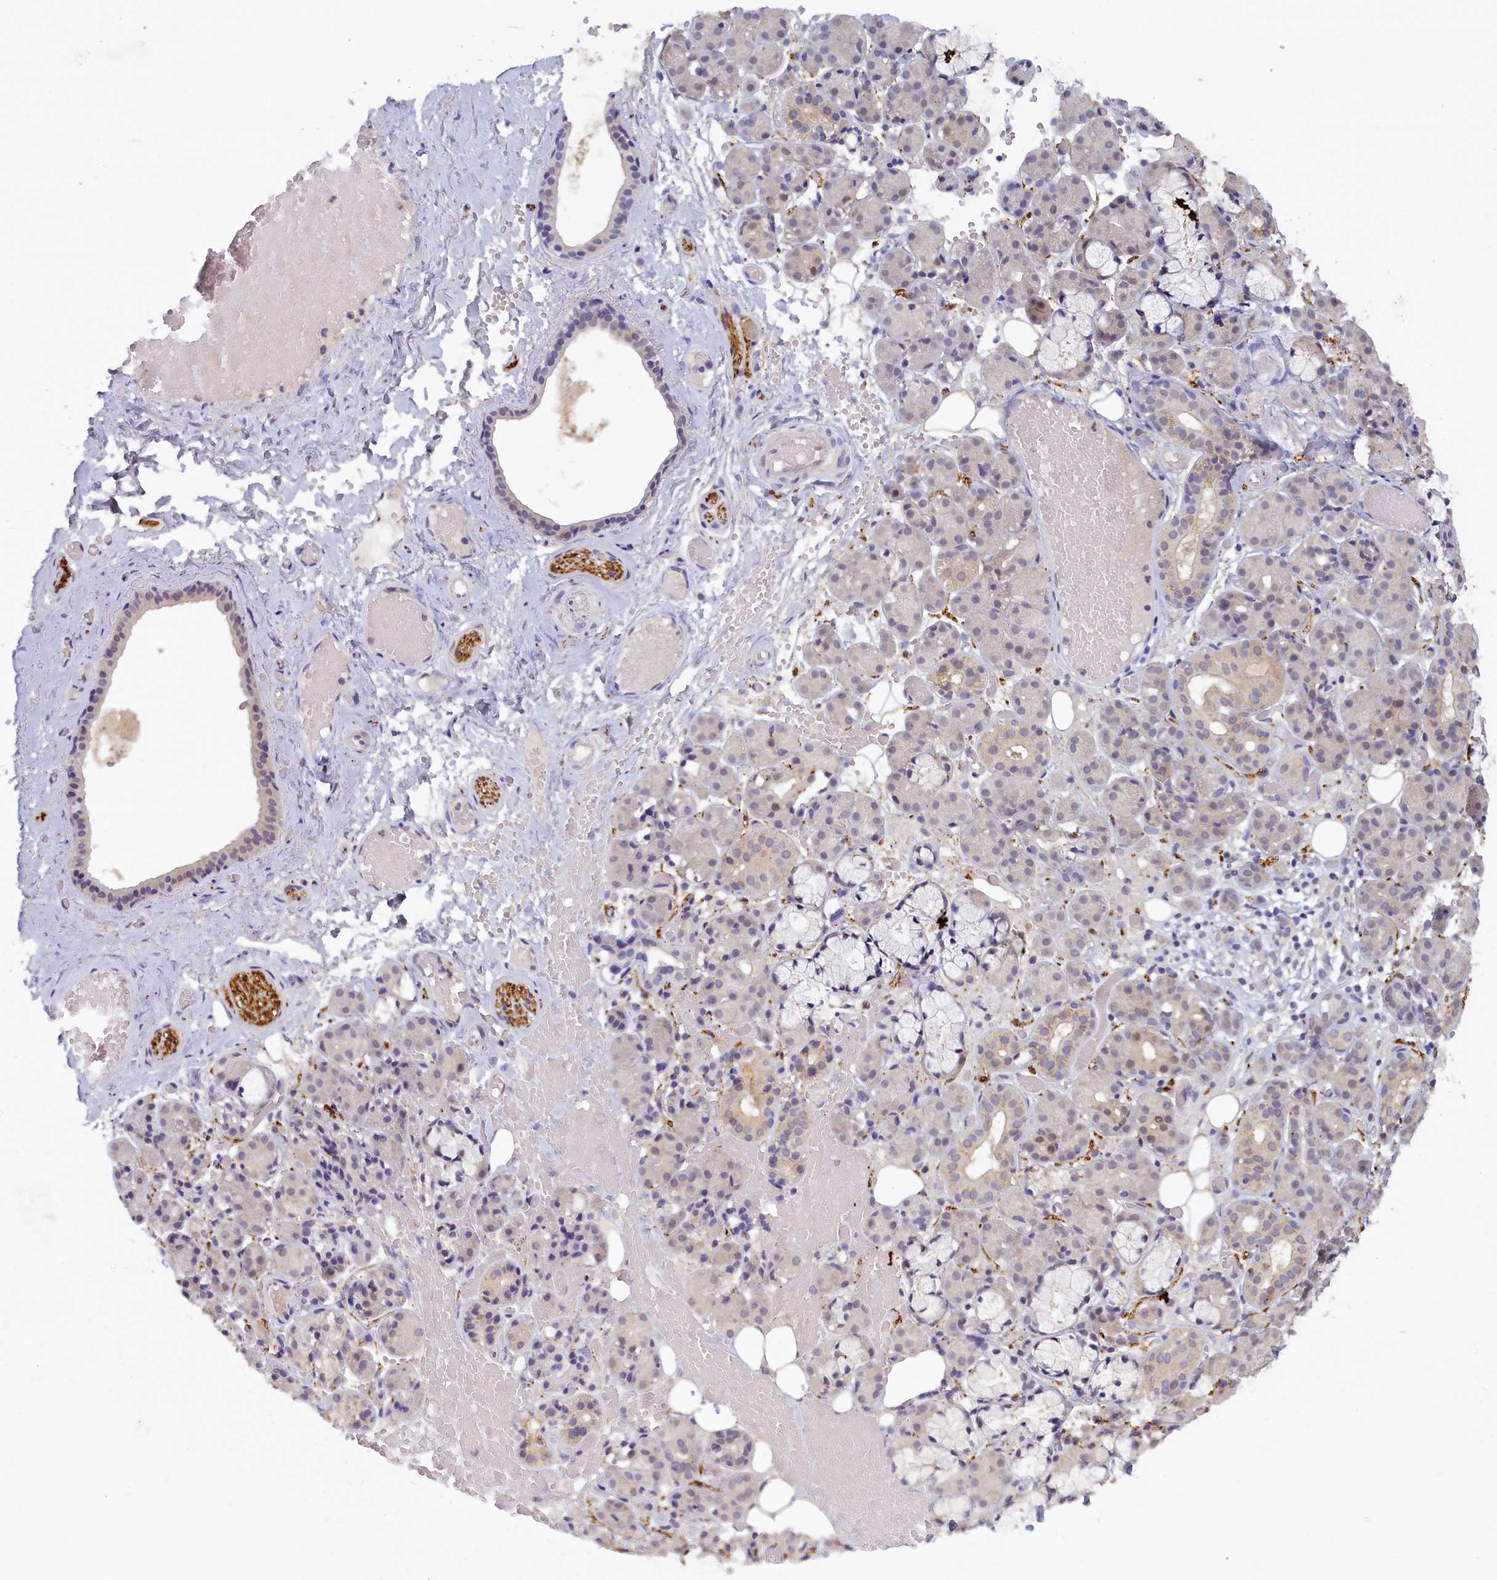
{"staining": {"intensity": "weak", "quantity": "<25%", "location": "cytoplasmic/membranous"}, "tissue": "salivary gland", "cell_type": "Glandular cells", "image_type": "normal", "snomed": [{"axis": "morphology", "description": "Normal tissue, NOS"}, {"axis": "topography", "description": "Salivary gland"}], "caption": "DAB immunohistochemical staining of unremarkable human salivary gland displays no significant staining in glandular cells.", "gene": "UCHL3", "patient": {"sex": "male", "age": 63}}